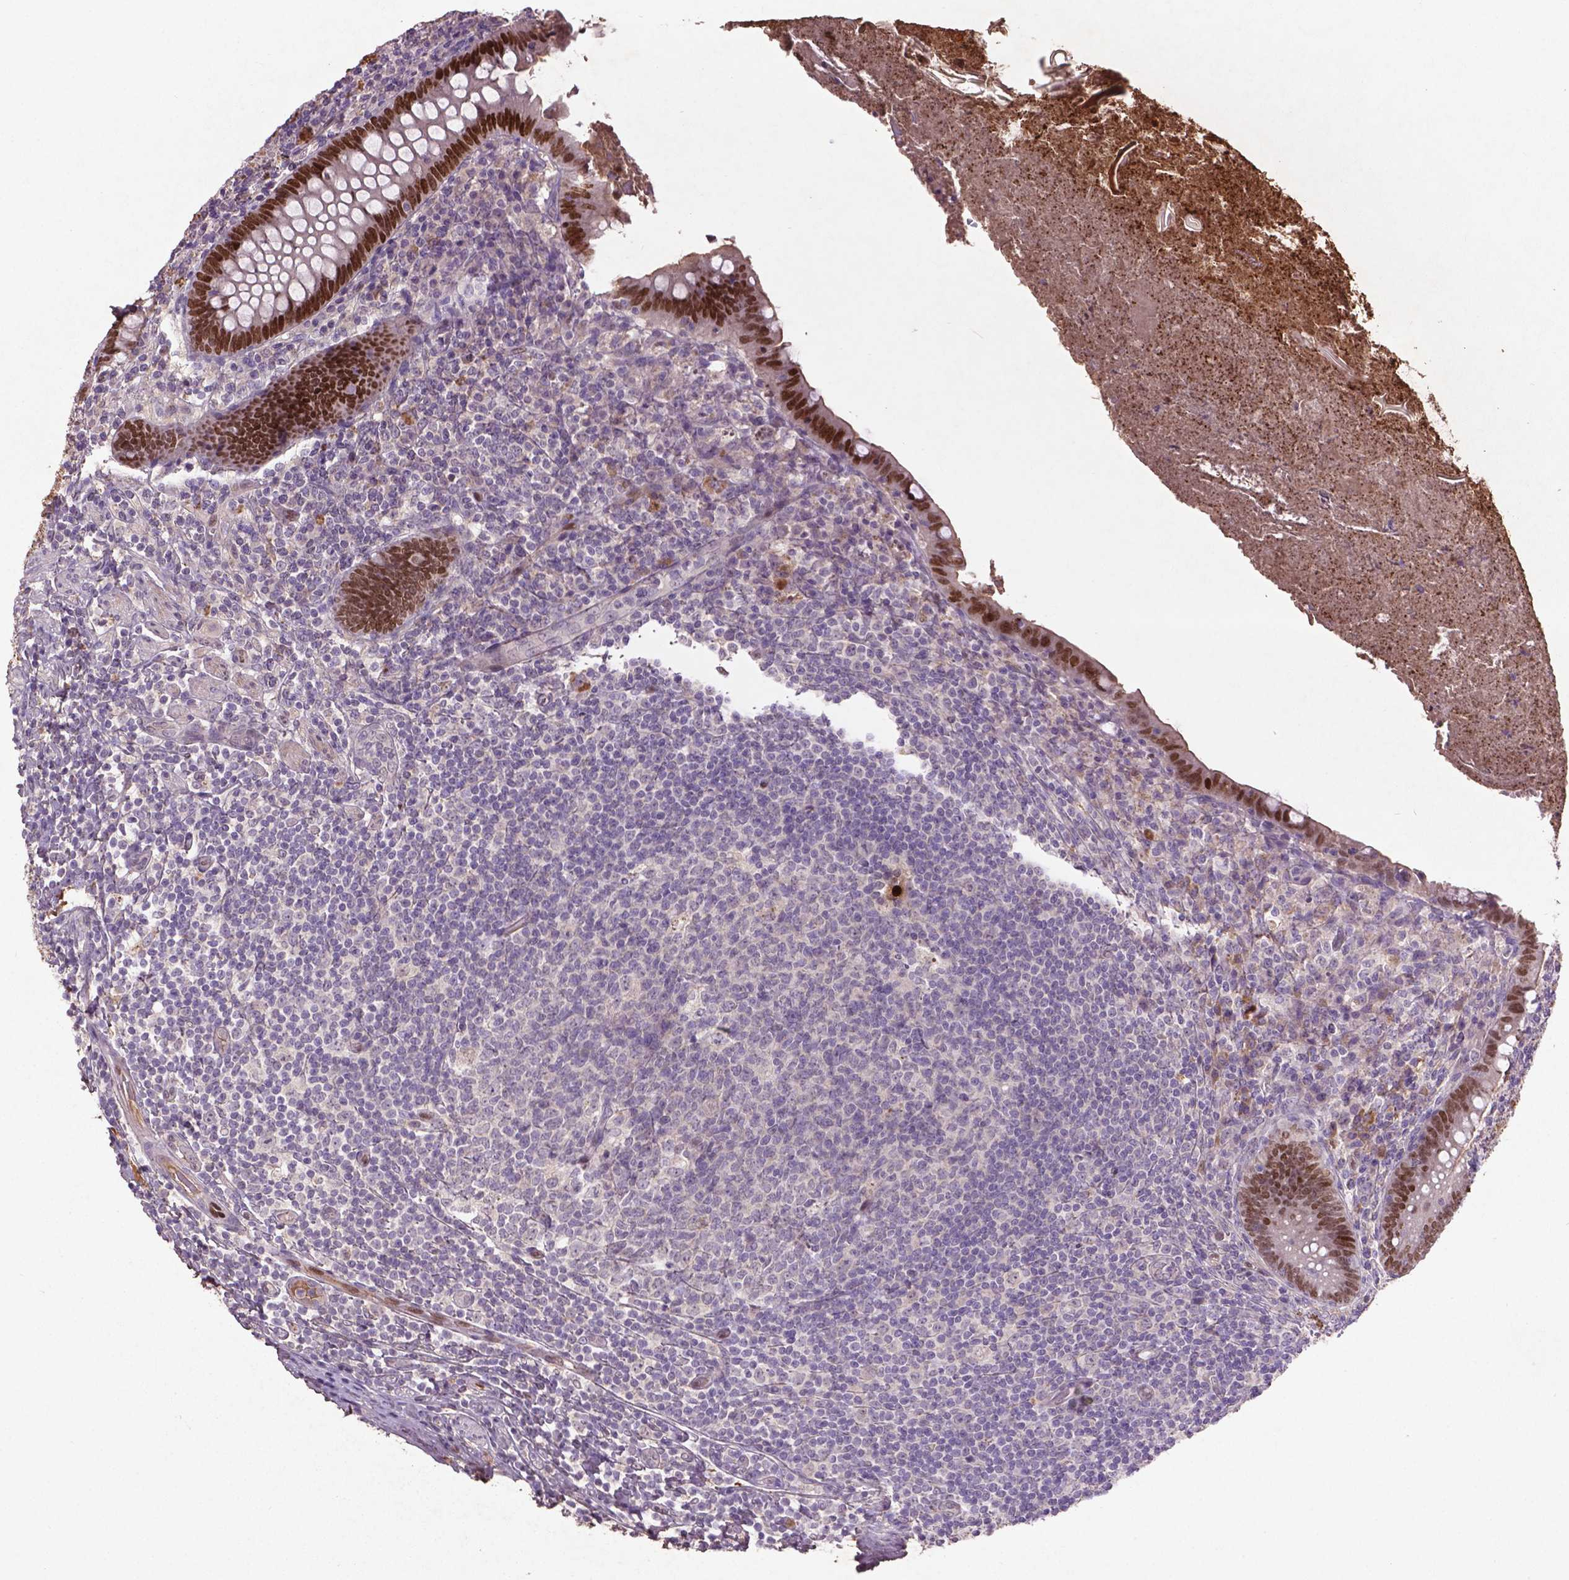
{"staining": {"intensity": "strong", "quantity": "25%-75%", "location": "nuclear"}, "tissue": "appendix", "cell_type": "Glandular cells", "image_type": "normal", "snomed": [{"axis": "morphology", "description": "Normal tissue, NOS"}, {"axis": "topography", "description": "Appendix"}], "caption": "Protein expression analysis of normal appendix exhibits strong nuclear staining in approximately 25%-75% of glandular cells.", "gene": "SOX17", "patient": {"sex": "male", "age": 47}}